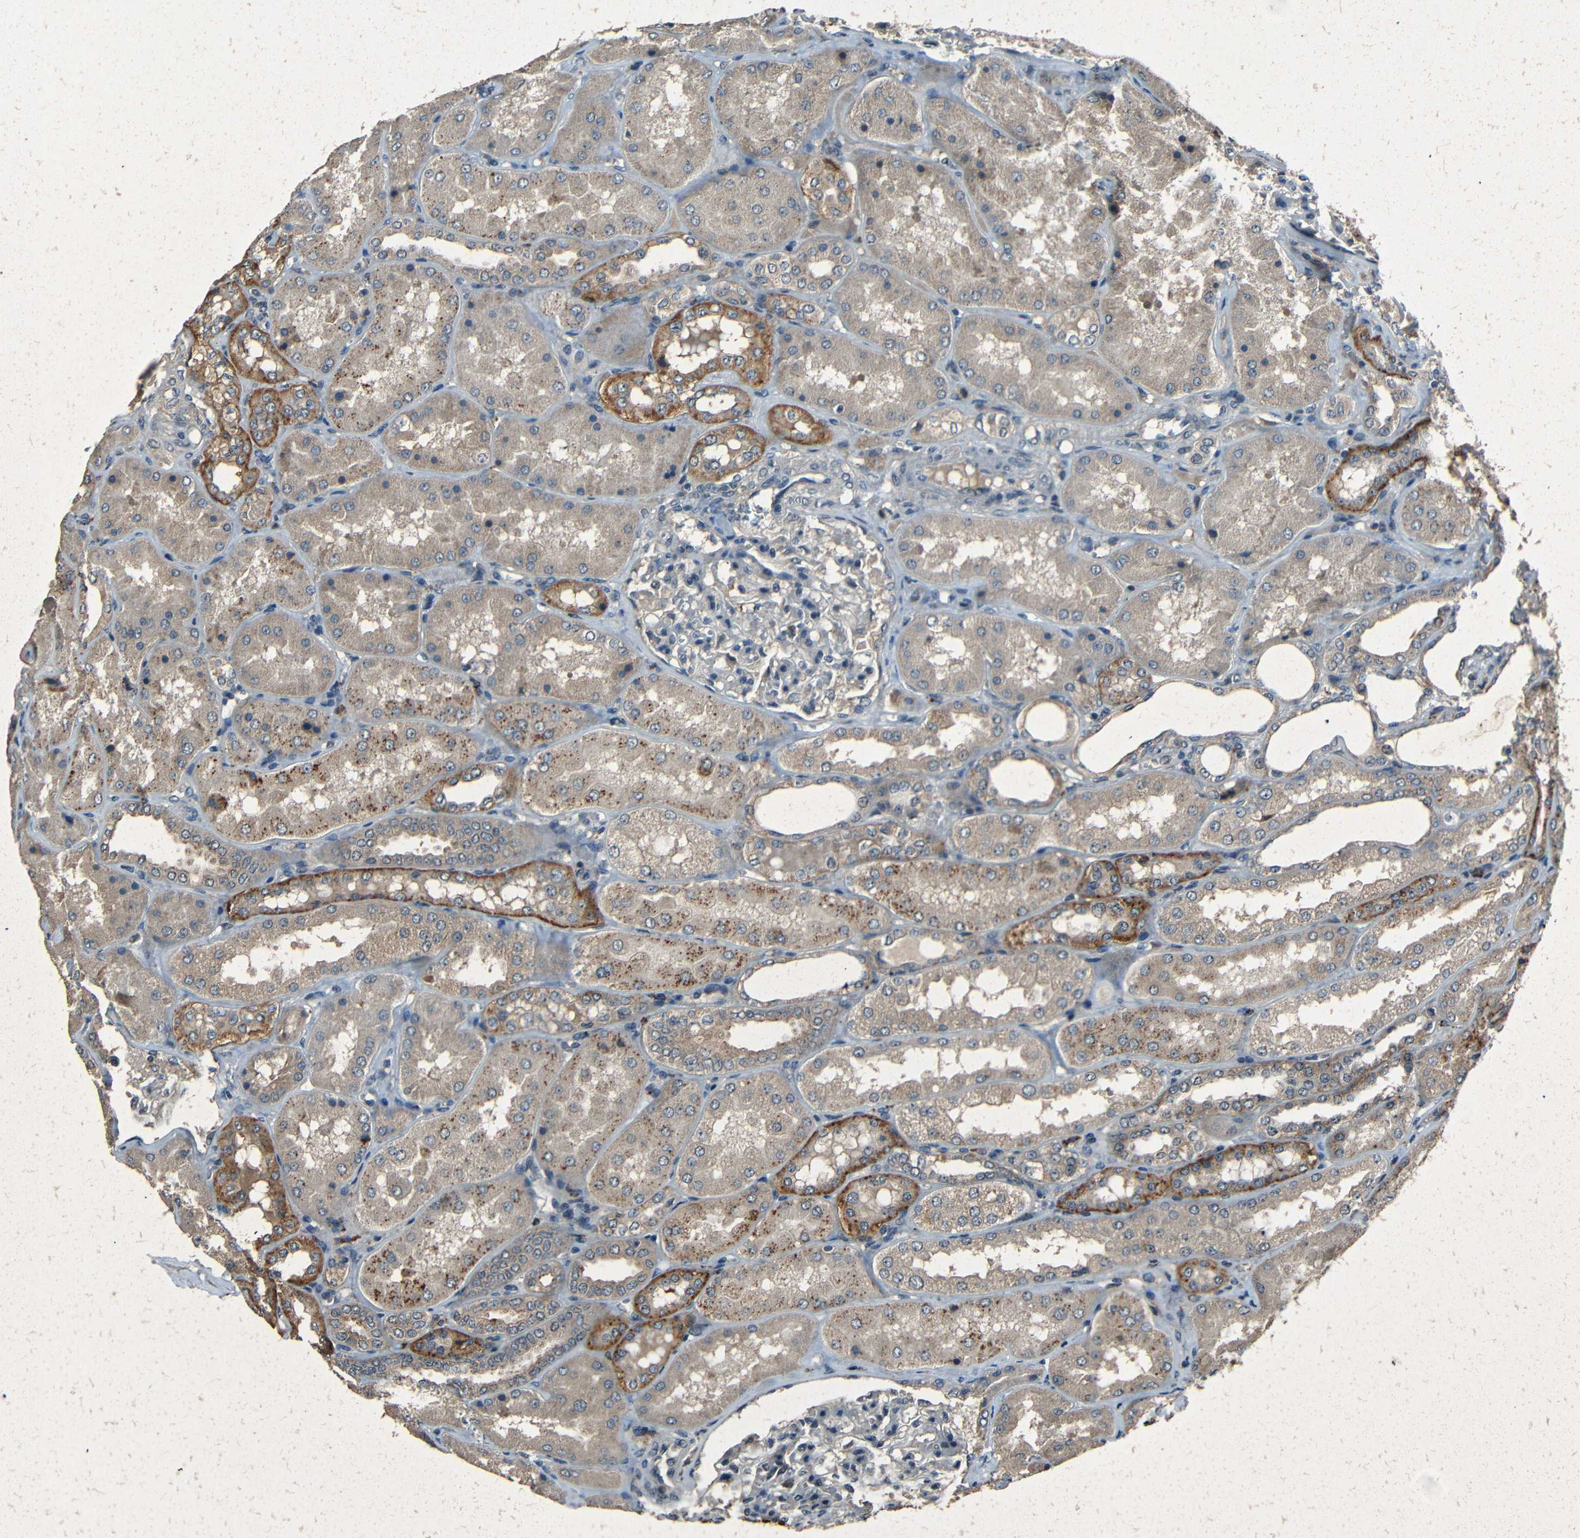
{"staining": {"intensity": "negative", "quantity": "none", "location": "none"}, "tissue": "kidney", "cell_type": "Cells in glomeruli", "image_type": "normal", "snomed": [{"axis": "morphology", "description": "Normal tissue, NOS"}, {"axis": "topography", "description": "Kidney"}], "caption": "Normal kidney was stained to show a protein in brown. There is no significant positivity in cells in glomeruli. (Stains: DAB (3,3'-diaminobenzidine) immunohistochemistry (IHC) with hematoxylin counter stain, Microscopy: brightfield microscopy at high magnification).", "gene": "SLA", "patient": {"sex": "female", "age": 56}}